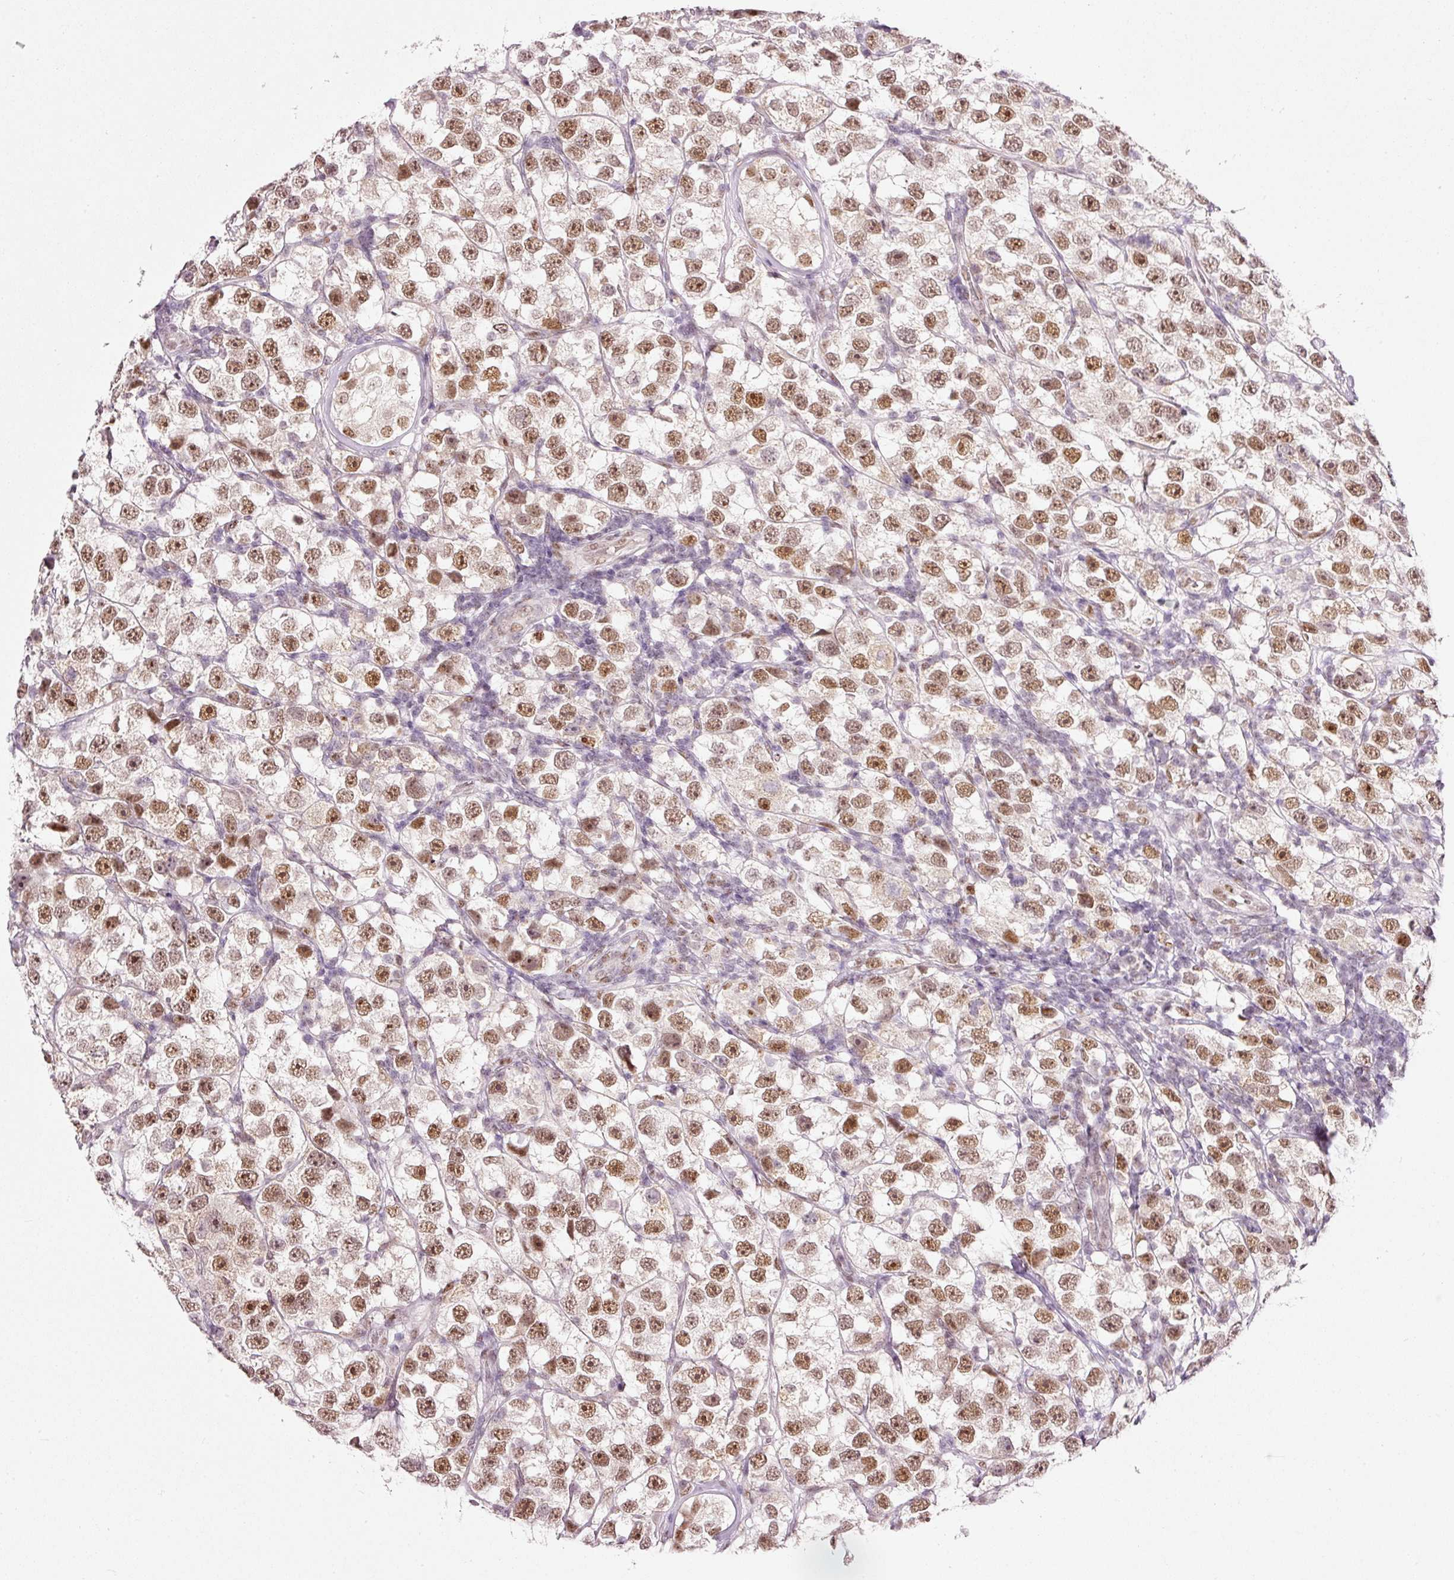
{"staining": {"intensity": "moderate", "quantity": ">75%", "location": "nuclear"}, "tissue": "testis cancer", "cell_type": "Tumor cells", "image_type": "cancer", "snomed": [{"axis": "morphology", "description": "Seminoma, NOS"}, {"axis": "topography", "description": "Testis"}], "caption": "Human testis cancer stained for a protein (brown) exhibits moderate nuclear positive expression in about >75% of tumor cells.", "gene": "FSTL3", "patient": {"sex": "male", "age": 26}}